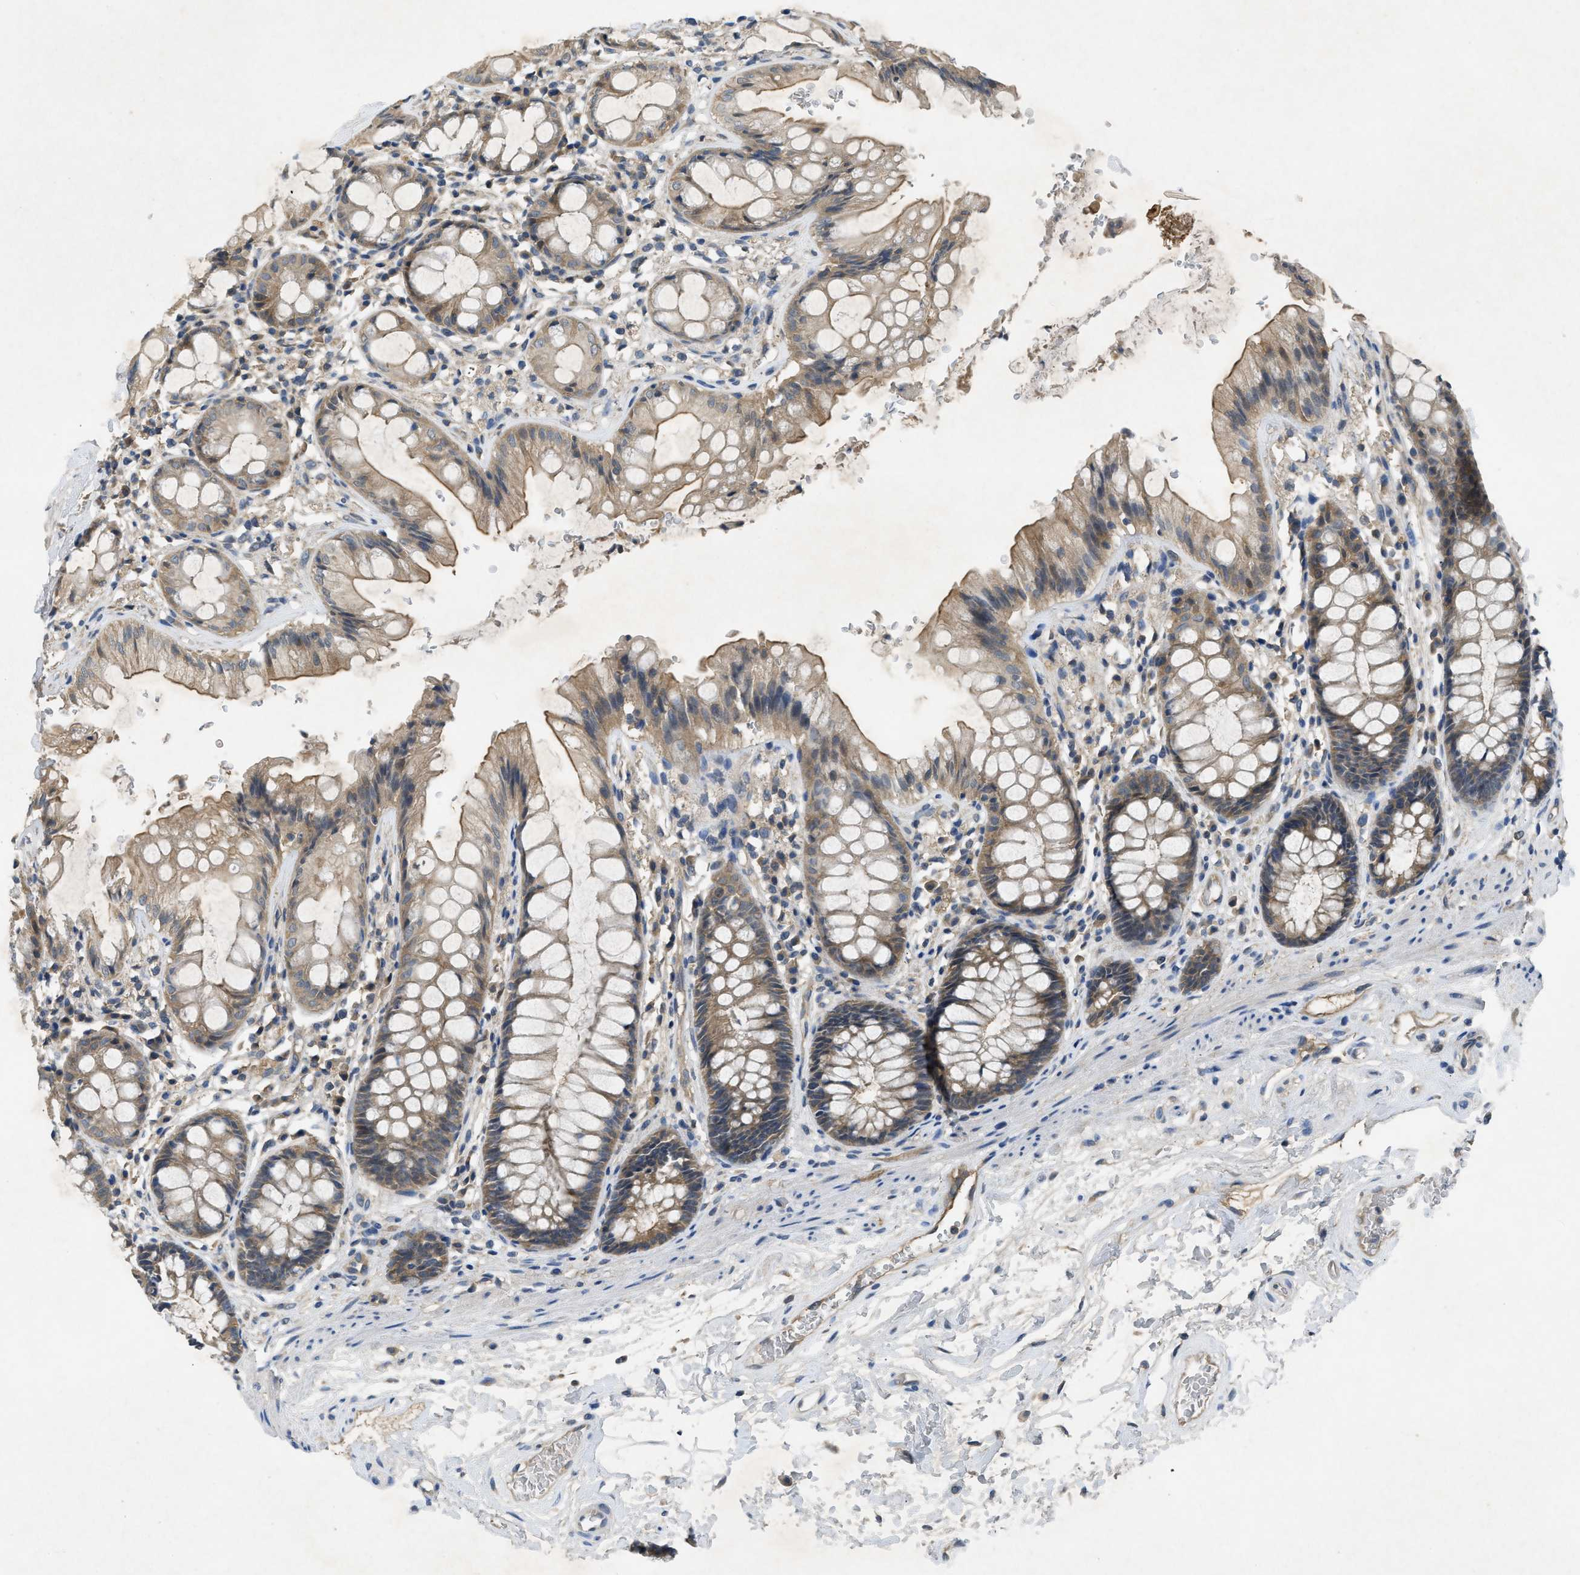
{"staining": {"intensity": "moderate", "quantity": ">75%", "location": "cytoplasmic/membranous"}, "tissue": "rectum", "cell_type": "Glandular cells", "image_type": "normal", "snomed": [{"axis": "morphology", "description": "Normal tissue, NOS"}, {"axis": "topography", "description": "Rectum"}], "caption": "Immunohistochemical staining of unremarkable rectum exhibits moderate cytoplasmic/membranous protein expression in approximately >75% of glandular cells. The staining was performed using DAB (3,3'-diaminobenzidine), with brown indicating positive protein expression. Nuclei are stained blue with hematoxylin.", "gene": "PPP3CA", "patient": {"sex": "male", "age": 64}}